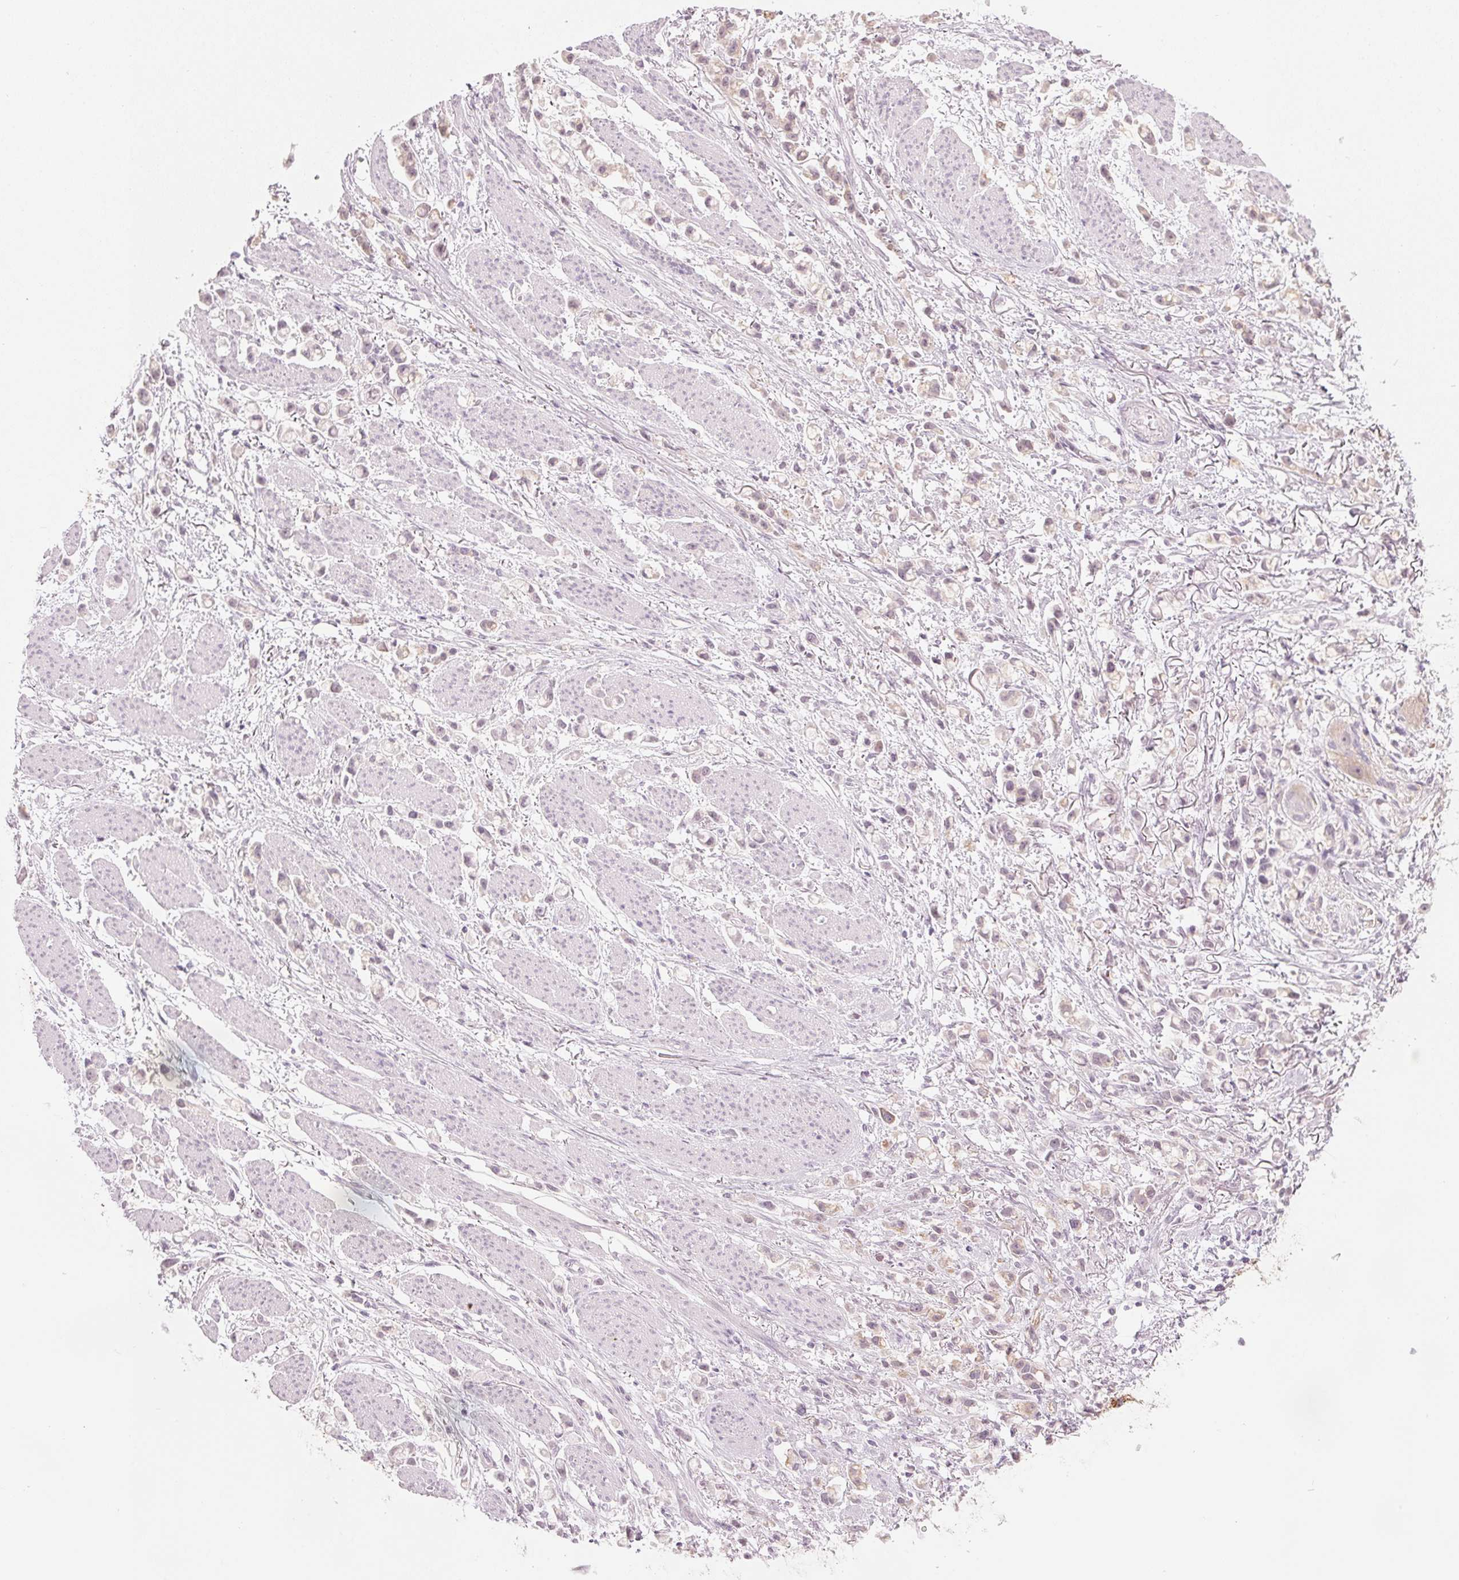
{"staining": {"intensity": "negative", "quantity": "none", "location": "none"}, "tissue": "stomach cancer", "cell_type": "Tumor cells", "image_type": "cancer", "snomed": [{"axis": "morphology", "description": "Adenocarcinoma, NOS"}, {"axis": "topography", "description": "Stomach"}], "caption": "Immunohistochemical staining of human stomach adenocarcinoma shows no significant staining in tumor cells.", "gene": "SCTR", "patient": {"sex": "female", "age": 81}}